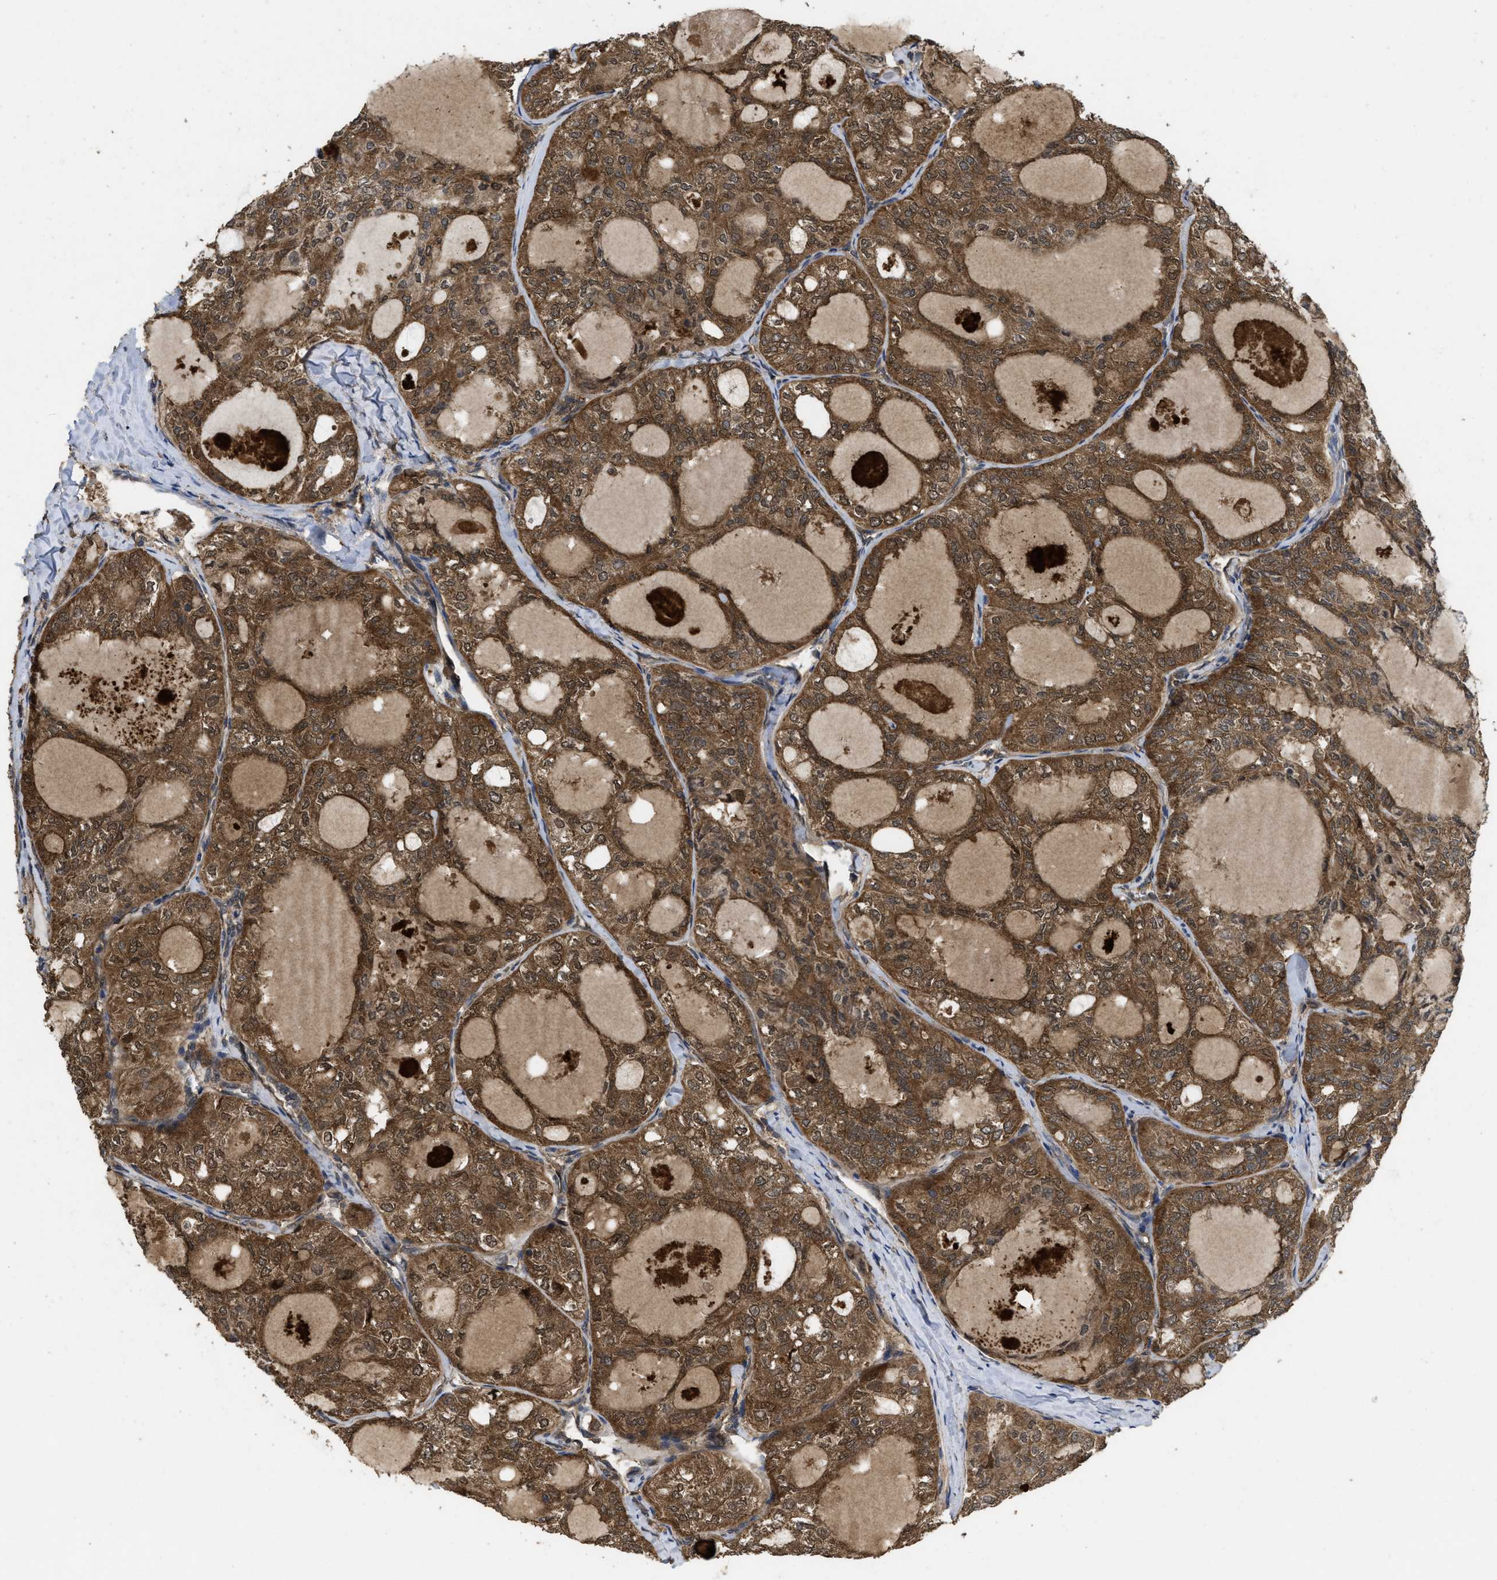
{"staining": {"intensity": "moderate", "quantity": ">75%", "location": "cytoplasmic/membranous,nuclear"}, "tissue": "thyroid cancer", "cell_type": "Tumor cells", "image_type": "cancer", "snomed": [{"axis": "morphology", "description": "Follicular adenoma carcinoma, NOS"}, {"axis": "topography", "description": "Thyroid gland"}], "caption": "There is medium levels of moderate cytoplasmic/membranous and nuclear expression in tumor cells of thyroid cancer, as demonstrated by immunohistochemical staining (brown color).", "gene": "FZD6", "patient": {"sex": "male", "age": 75}}